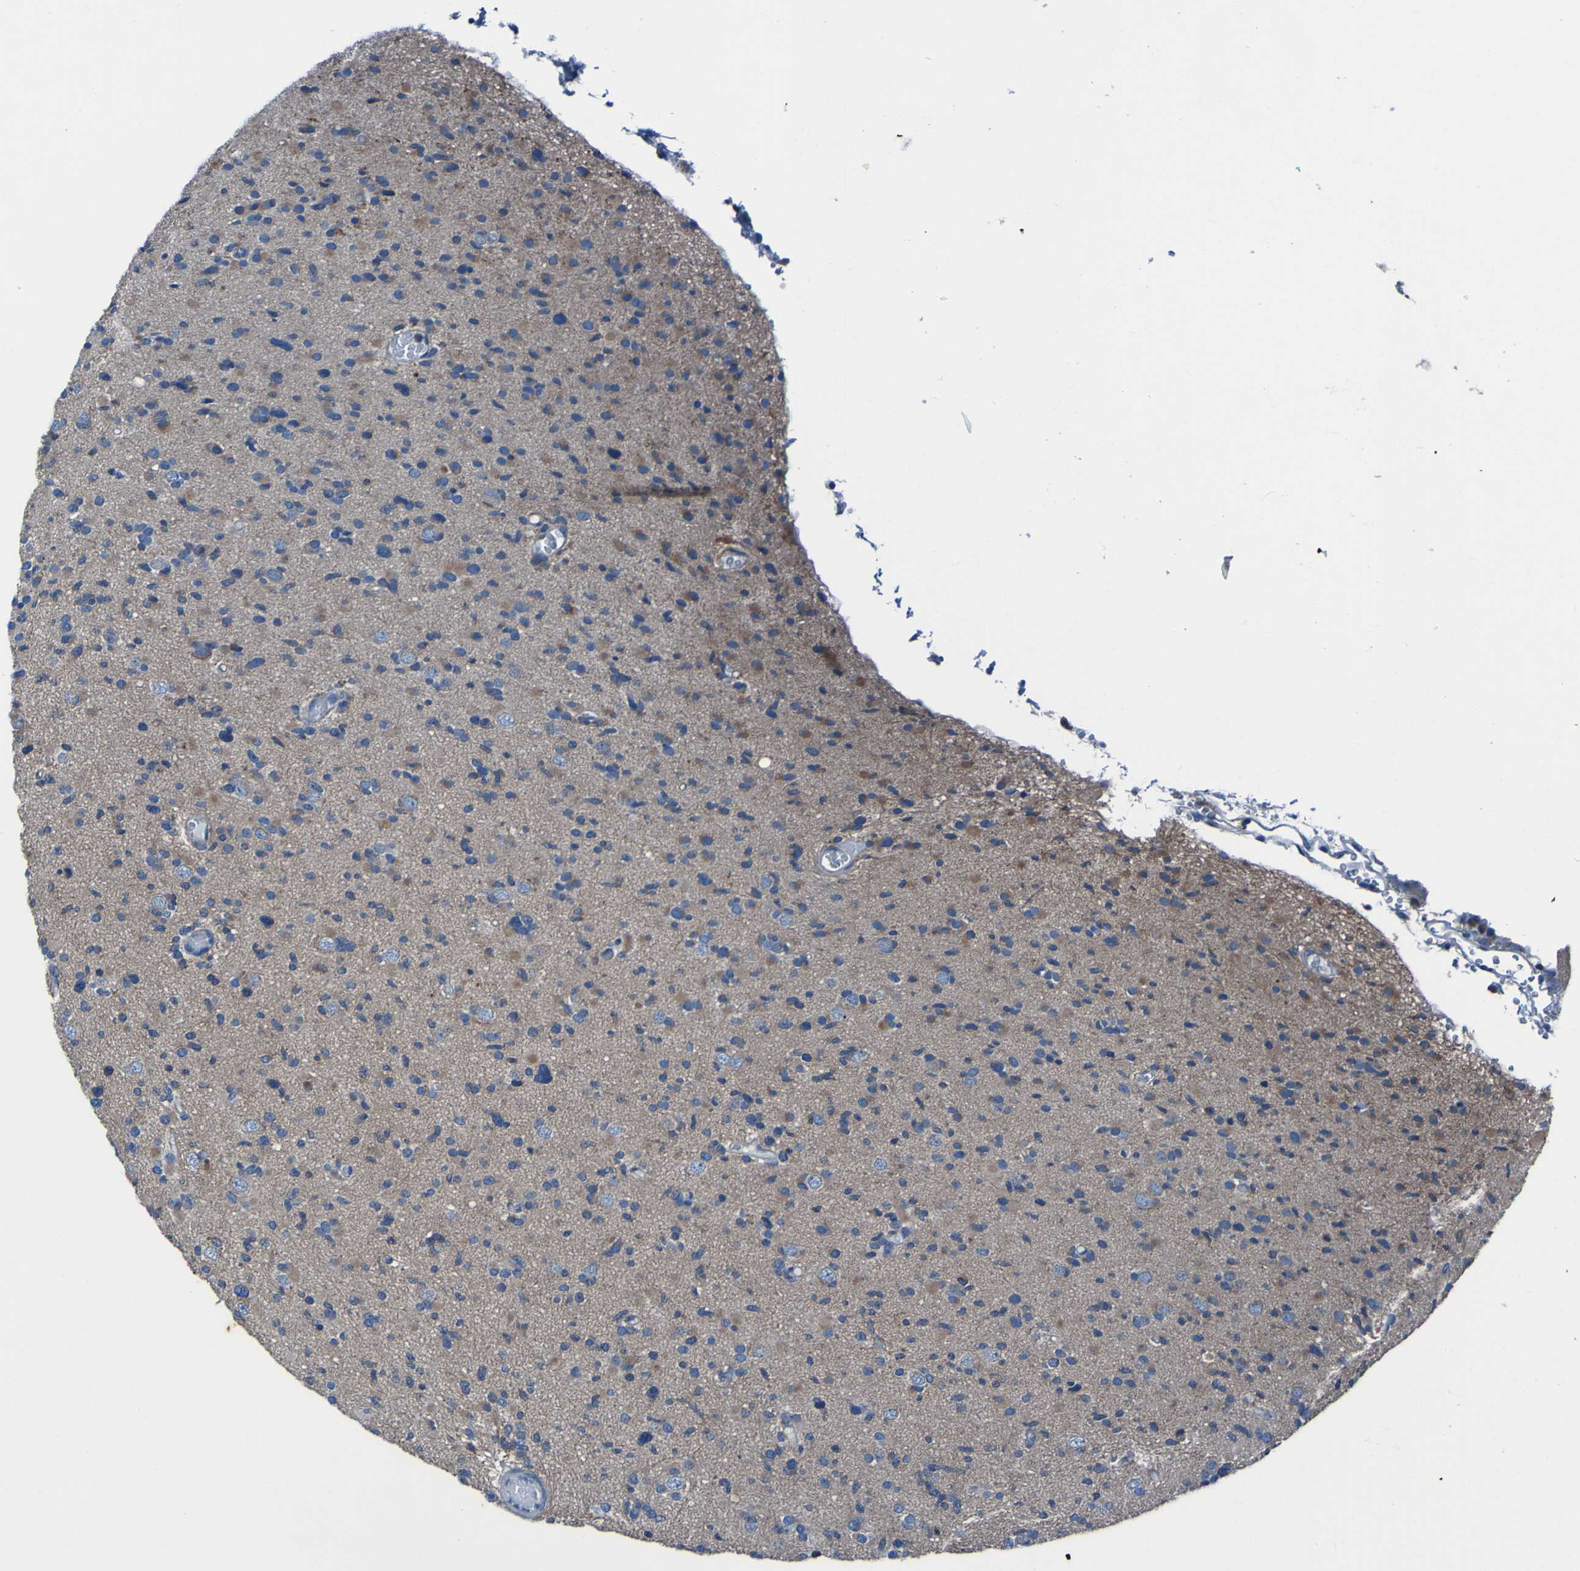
{"staining": {"intensity": "moderate", "quantity": ">75%", "location": "cytoplasmic/membranous"}, "tissue": "glioma", "cell_type": "Tumor cells", "image_type": "cancer", "snomed": [{"axis": "morphology", "description": "Glioma, malignant, Low grade"}, {"axis": "topography", "description": "Brain"}], "caption": "Immunohistochemistry (IHC) photomicrograph of low-grade glioma (malignant) stained for a protein (brown), which reveals medium levels of moderate cytoplasmic/membranous staining in about >75% of tumor cells.", "gene": "RAB5B", "patient": {"sex": "female", "age": 22}}